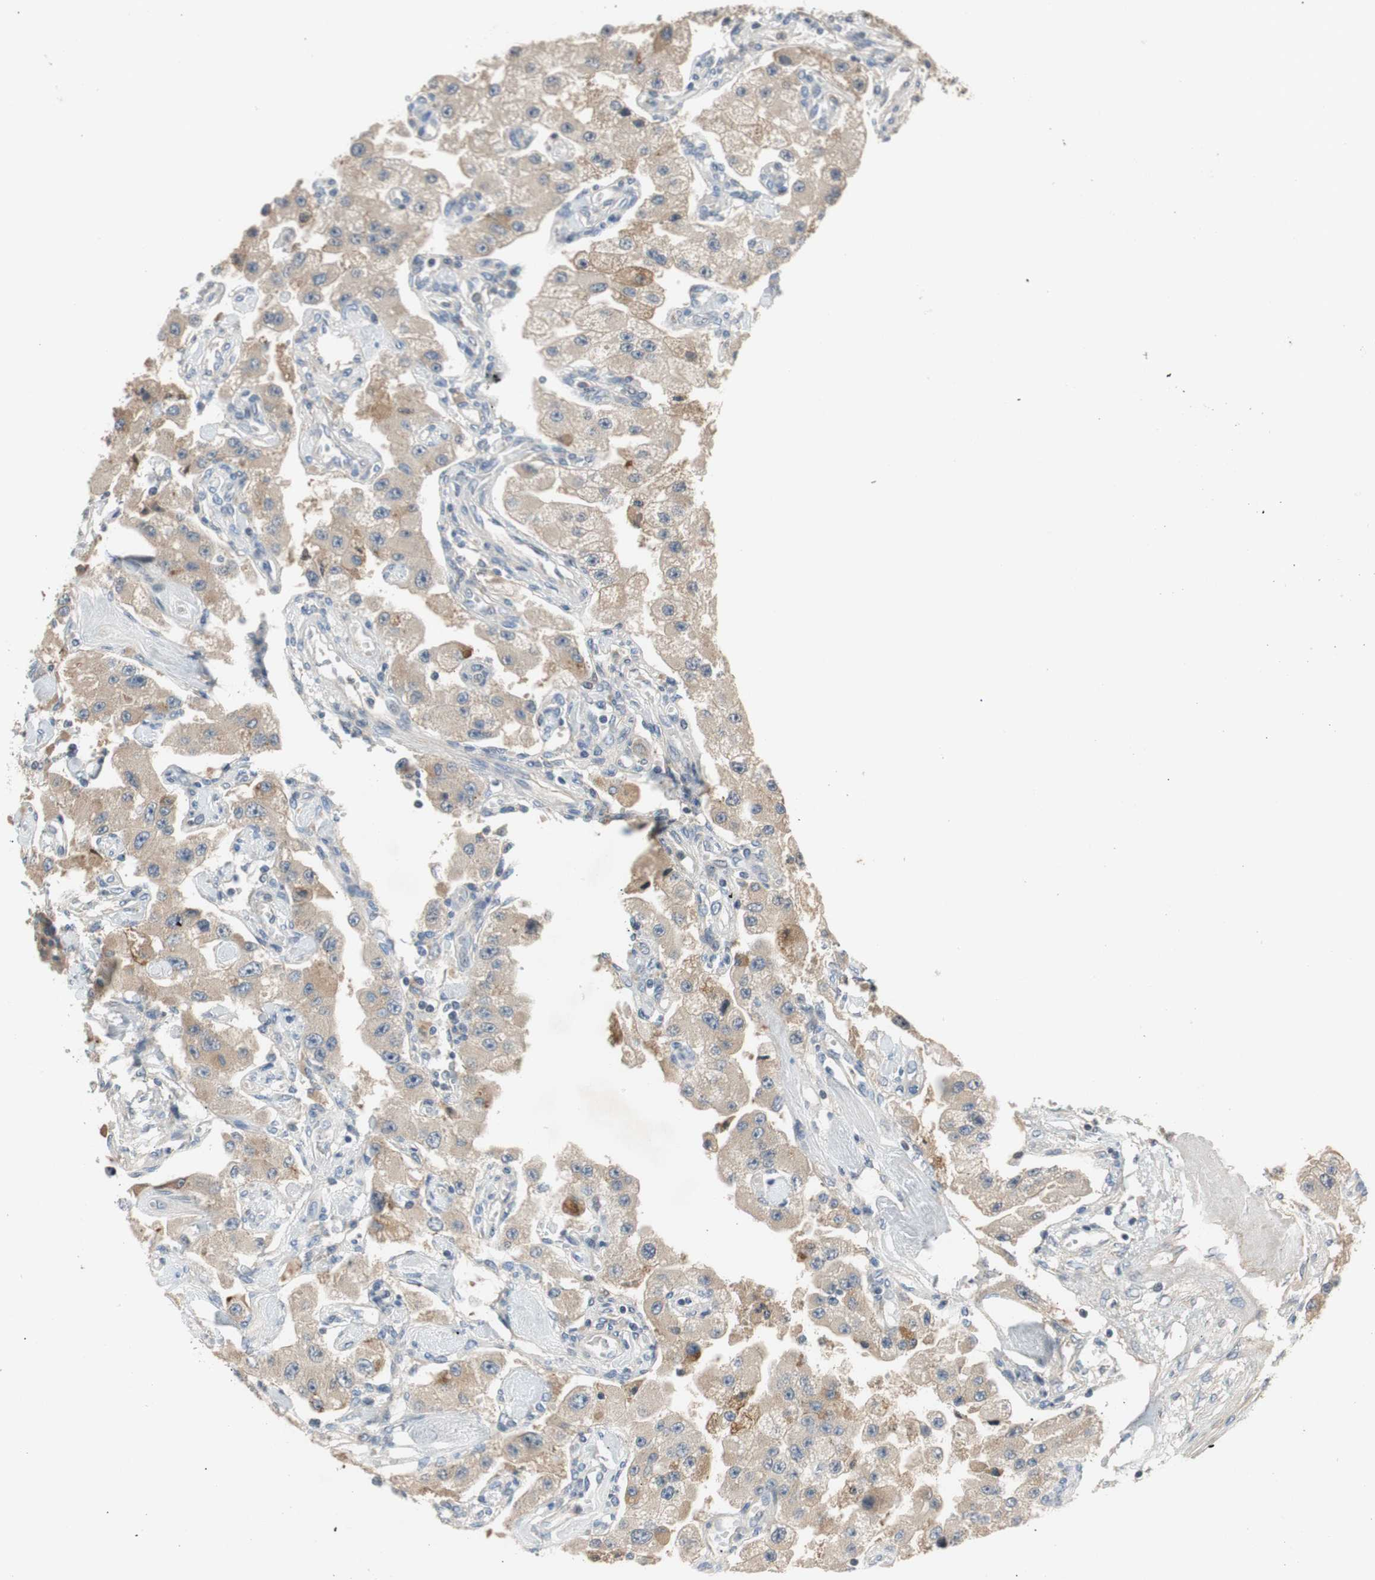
{"staining": {"intensity": "weak", "quantity": ">75%", "location": "cytoplasmic/membranous"}, "tissue": "carcinoid", "cell_type": "Tumor cells", "image_type": "cancer", "snomed": [{"axis": "morphology", "description": "Carcinoid, malignant, NOS"}, {"axis": "topography", "description": "Pancreas"}], "caption": "Approximately >75% of tumor cells in carcinoid show weak cytoplasmic/membranous protein positivity as visualized by brown immunohistochemical staining.", "gene": "C4A", "patient": {"sex": "male", "age": 41}}